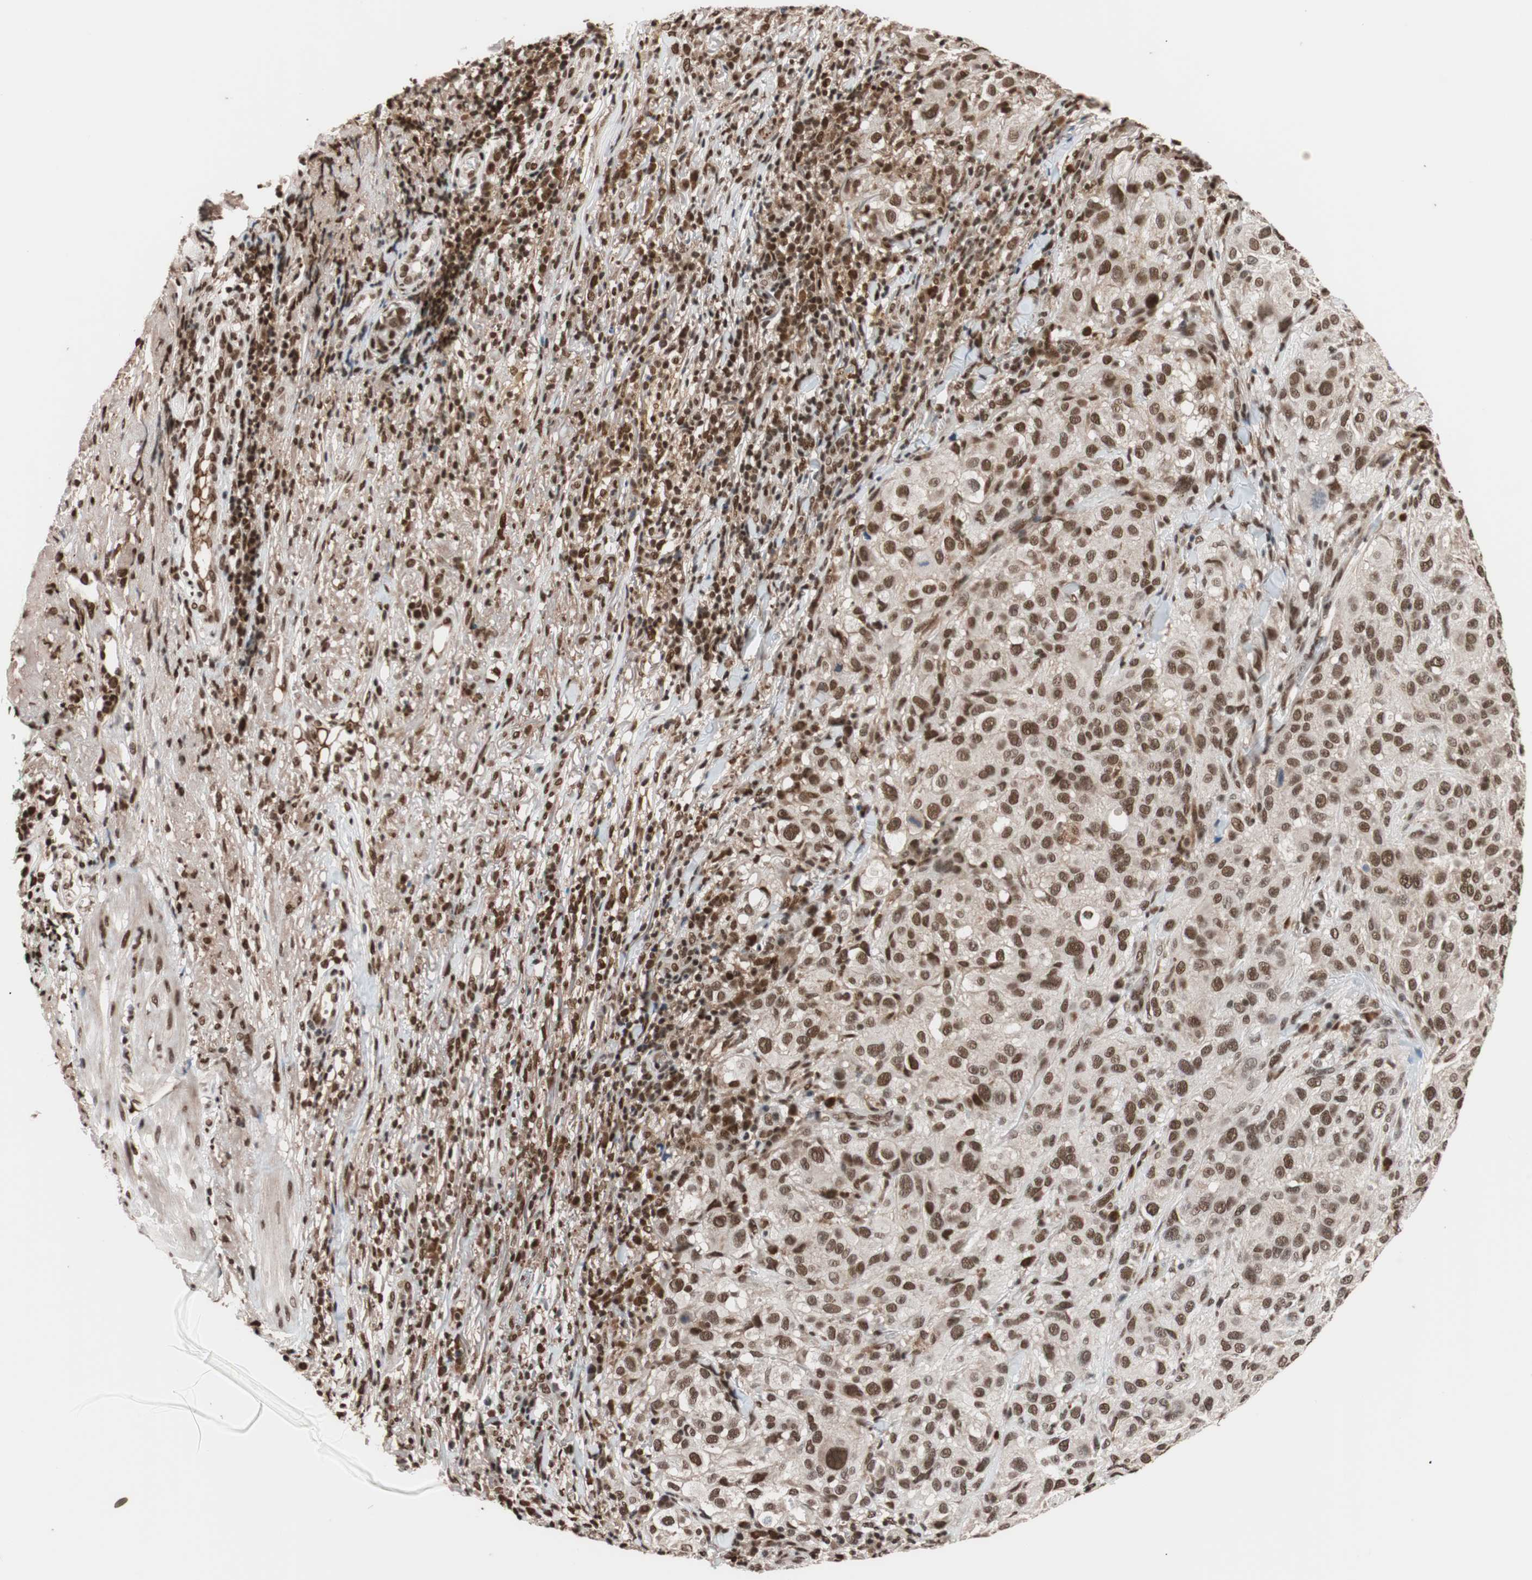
{"staining": {"intensity": "moderate", "quantity": ">75%", "location": "nuclear"}, "tissue": "melanoma", "cell_type": "Tumor cells", "image_type": "cancer", "snomed": [{"axis": "morphology", "description": "Necrosis, NOS"}, {"axis": "morphology", "description": "Malignant melanoma, NOS"}, {"axis": "topography", "description": "Skin"}], "caption": "Human malignant melanoma stained with a brown dye demonstrates moderate nuclear positive positivity in about >75% of tumor cells.", "gene": "CHAMP1", "patient": {"sex": "female", "age": 87}}